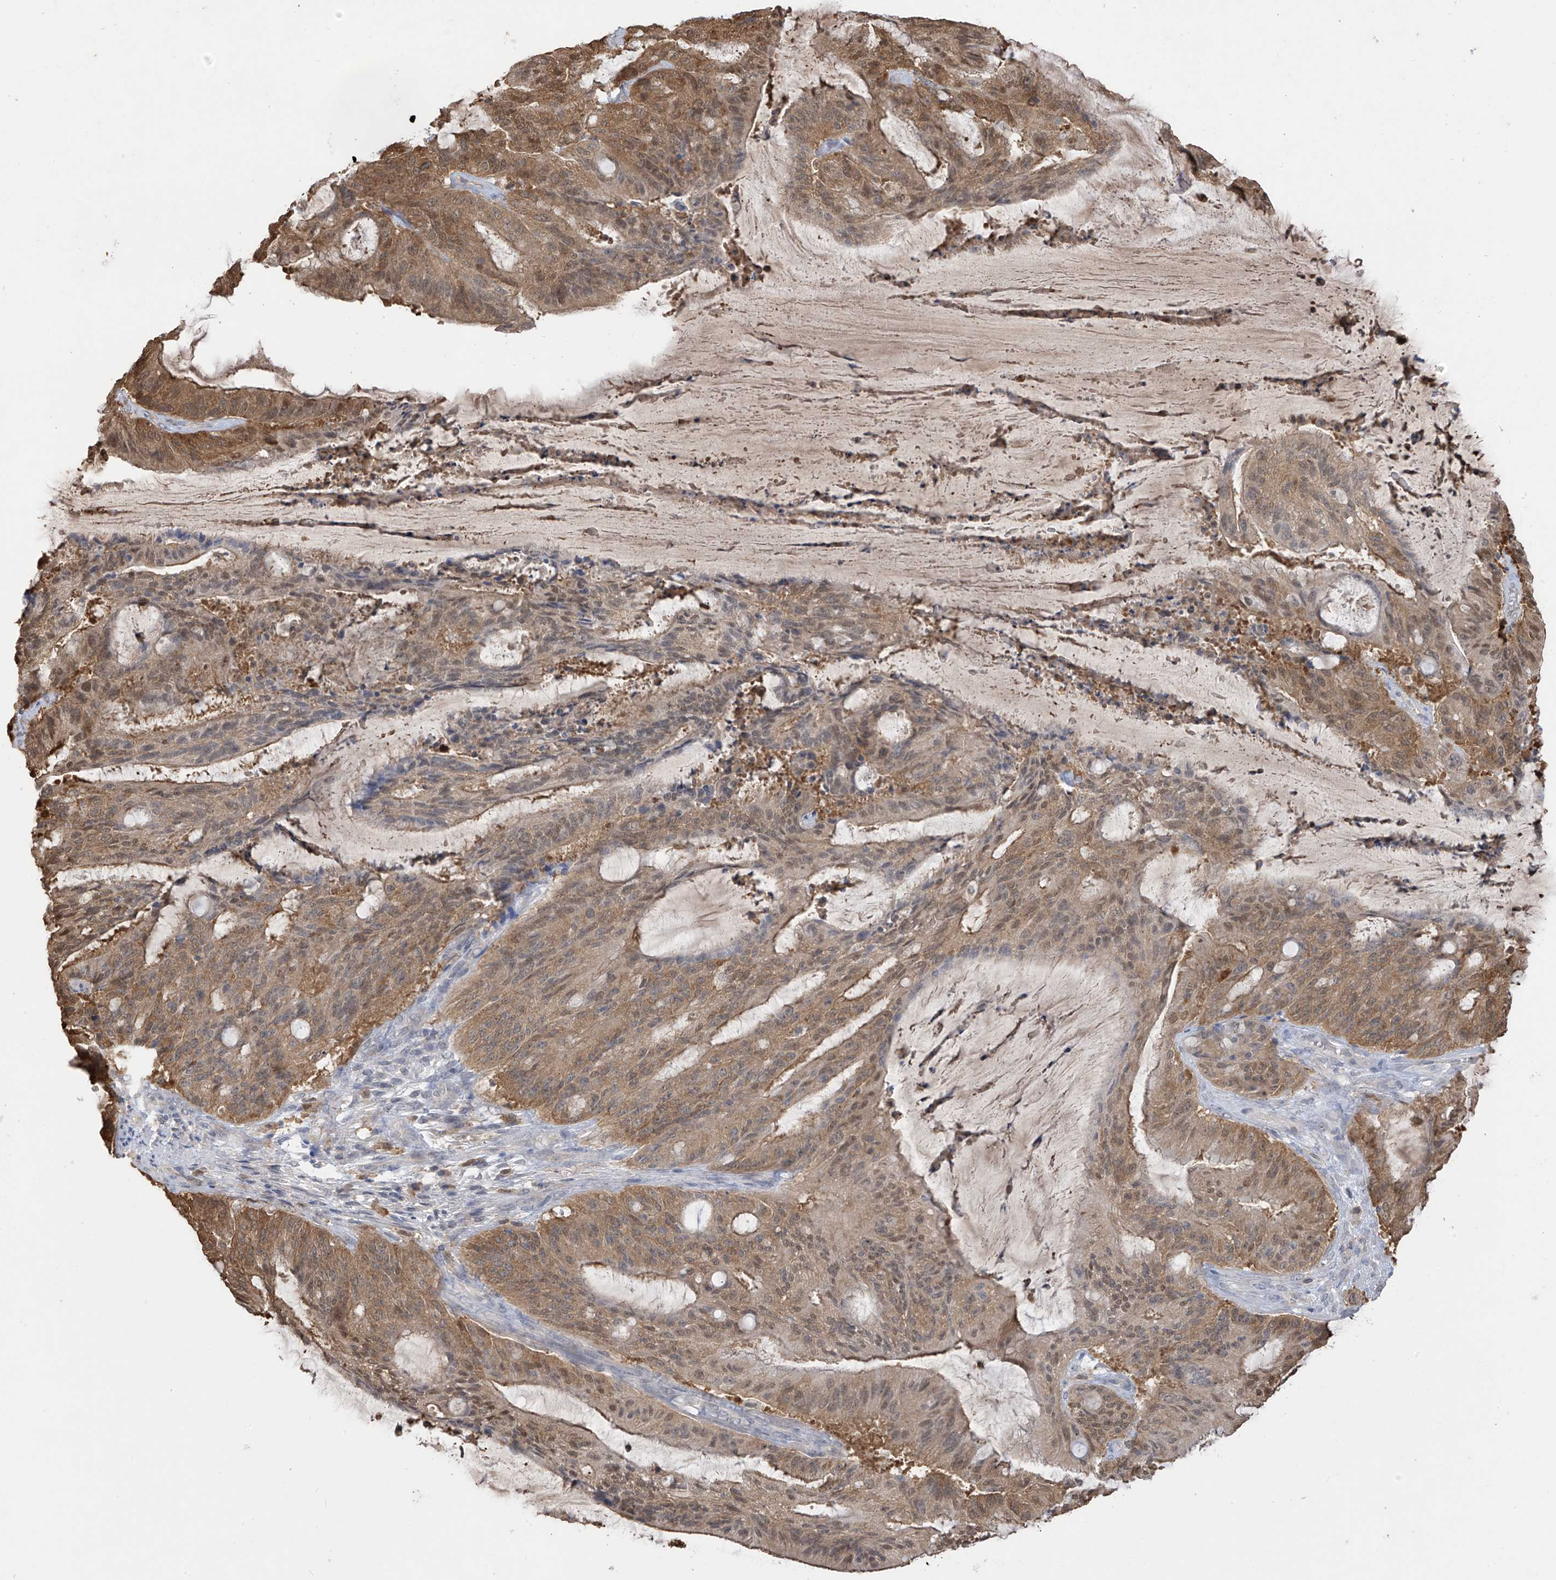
{"staining": {"intensity": "moderate", "quantity": ">75%", "location": "cytoplasmic/membranous,nuclear"}, "tissue": "liver cancer", "cell_type": "Tumor cells", "image_type": "cancer", "snomed": [{"axis": "morphology", "description": "Normal tissue, NOS"}, {"axis": "morphology", "description": "Cholangiocarcinoma"}, {"axis": "topography", "description": "Liver"}, {"axis": "topography", "description": "Peripheral nerve tissue"}], "caption": "IHC histopathology image of neoplastic tissue: human liver cholangiocarcinoma stained using immunohistochemistry (IHC) exhibits medium levels of moderate protein expression localized specifically in the cytoplasmic/membranous and nuclear of tumor cells, appearing as a cytoplasmic/membranous and nuclear brown color.", "gene": "IDH1", "patient": {"sex": "female", "age": 73}}